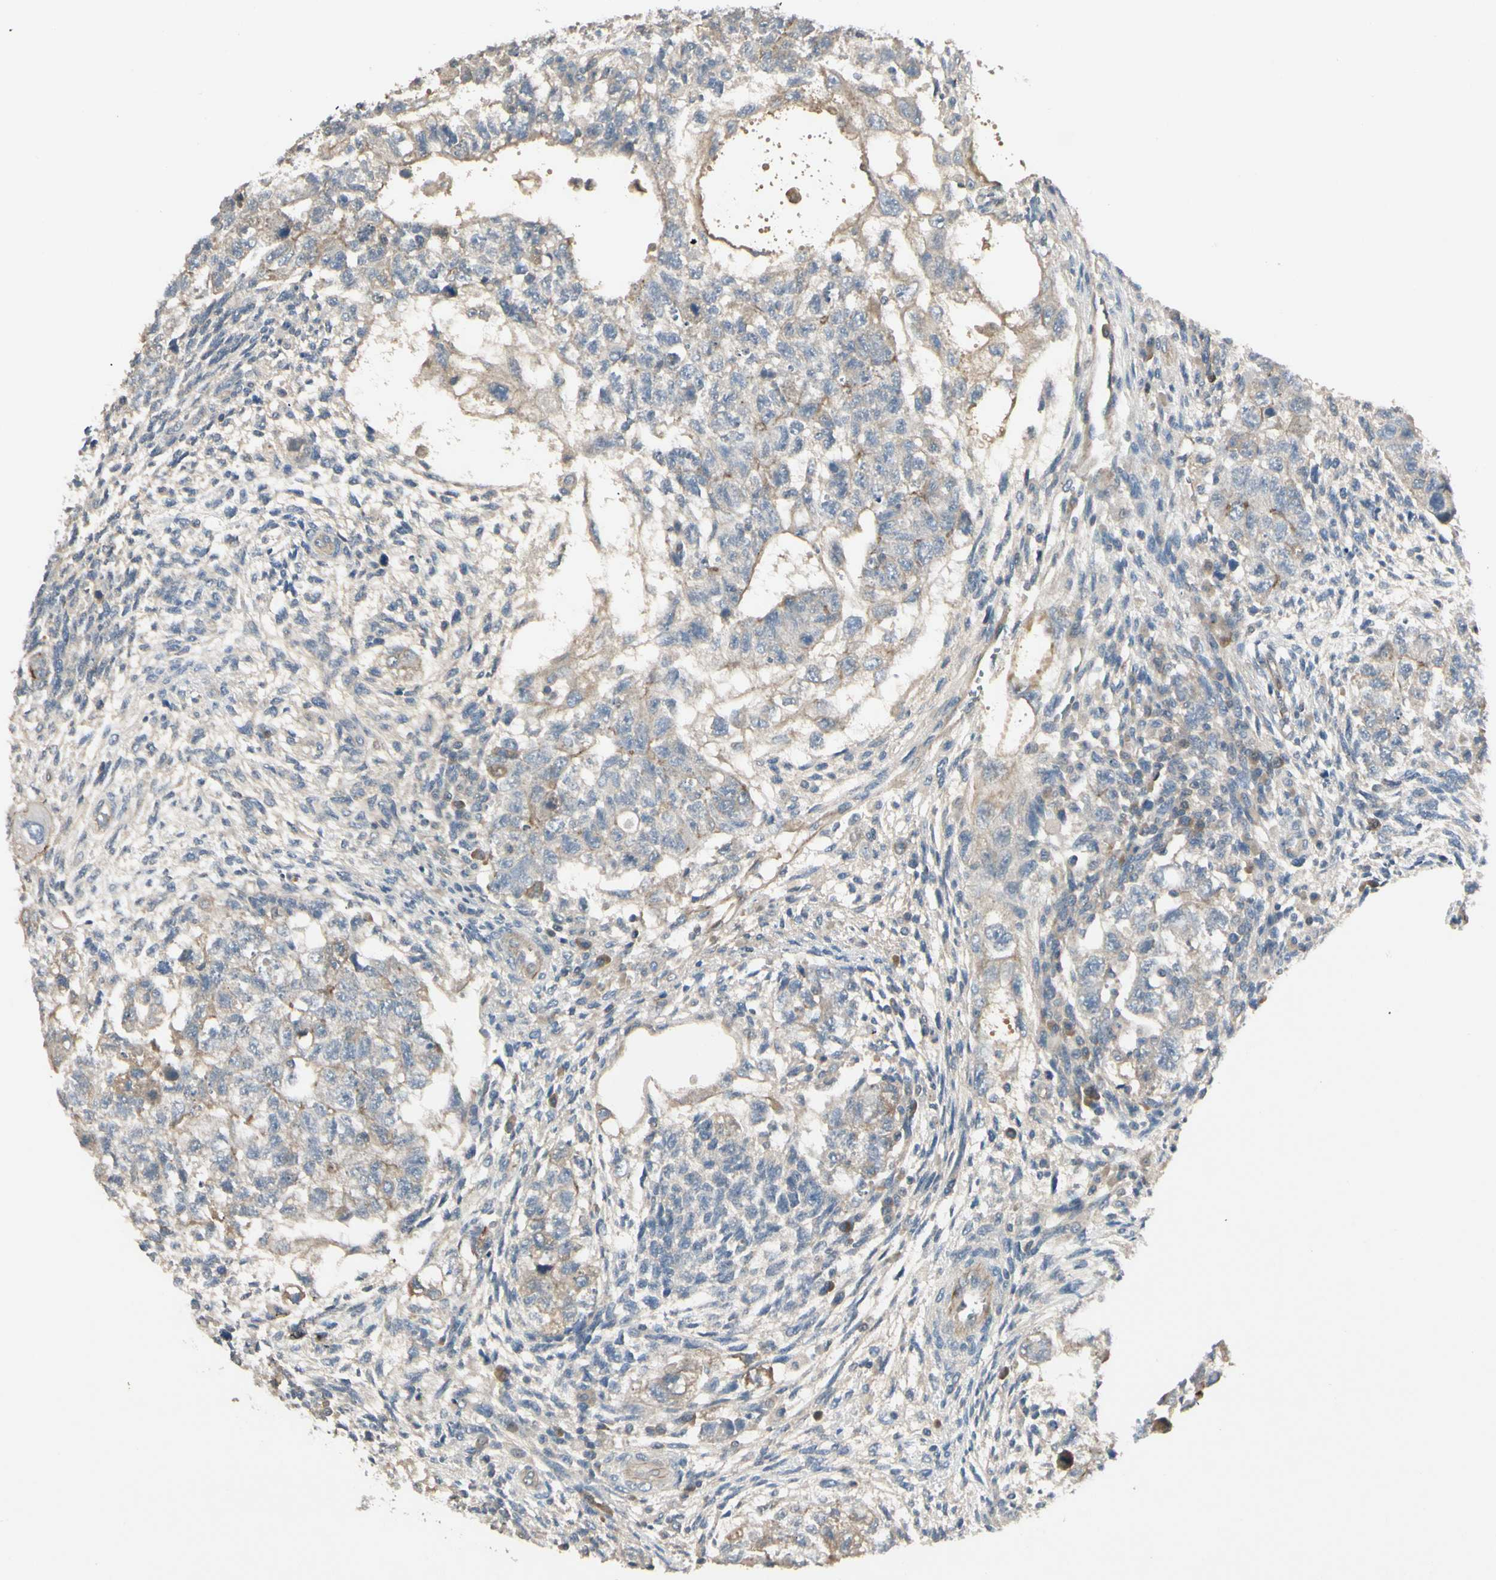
{"staining": {"intensity": "moderate", "quantity": "<25%", "location": "cytoplasmic/membranous"}, "tissue": "testis cancer", "cell_type": "Tumor cells", "image_type": "cancer", "snomed": [{"axis": "morphology", "description": "Normal tissue, NOS"}, {"axis": "morphology", "description": "Carcinoma, Embryonal, NOS"}, {"axis": "topography", "description": "Testis"}], "caption": "Approximately <25% of tumor cells in testis embryonal carcinoma reveal moderate cytoplasmic/membranous protein positivity as visualized by brown immunohistochemical staining.", "gene": "PPP3CB", "patient": {"sex": "male", "age": 36}}